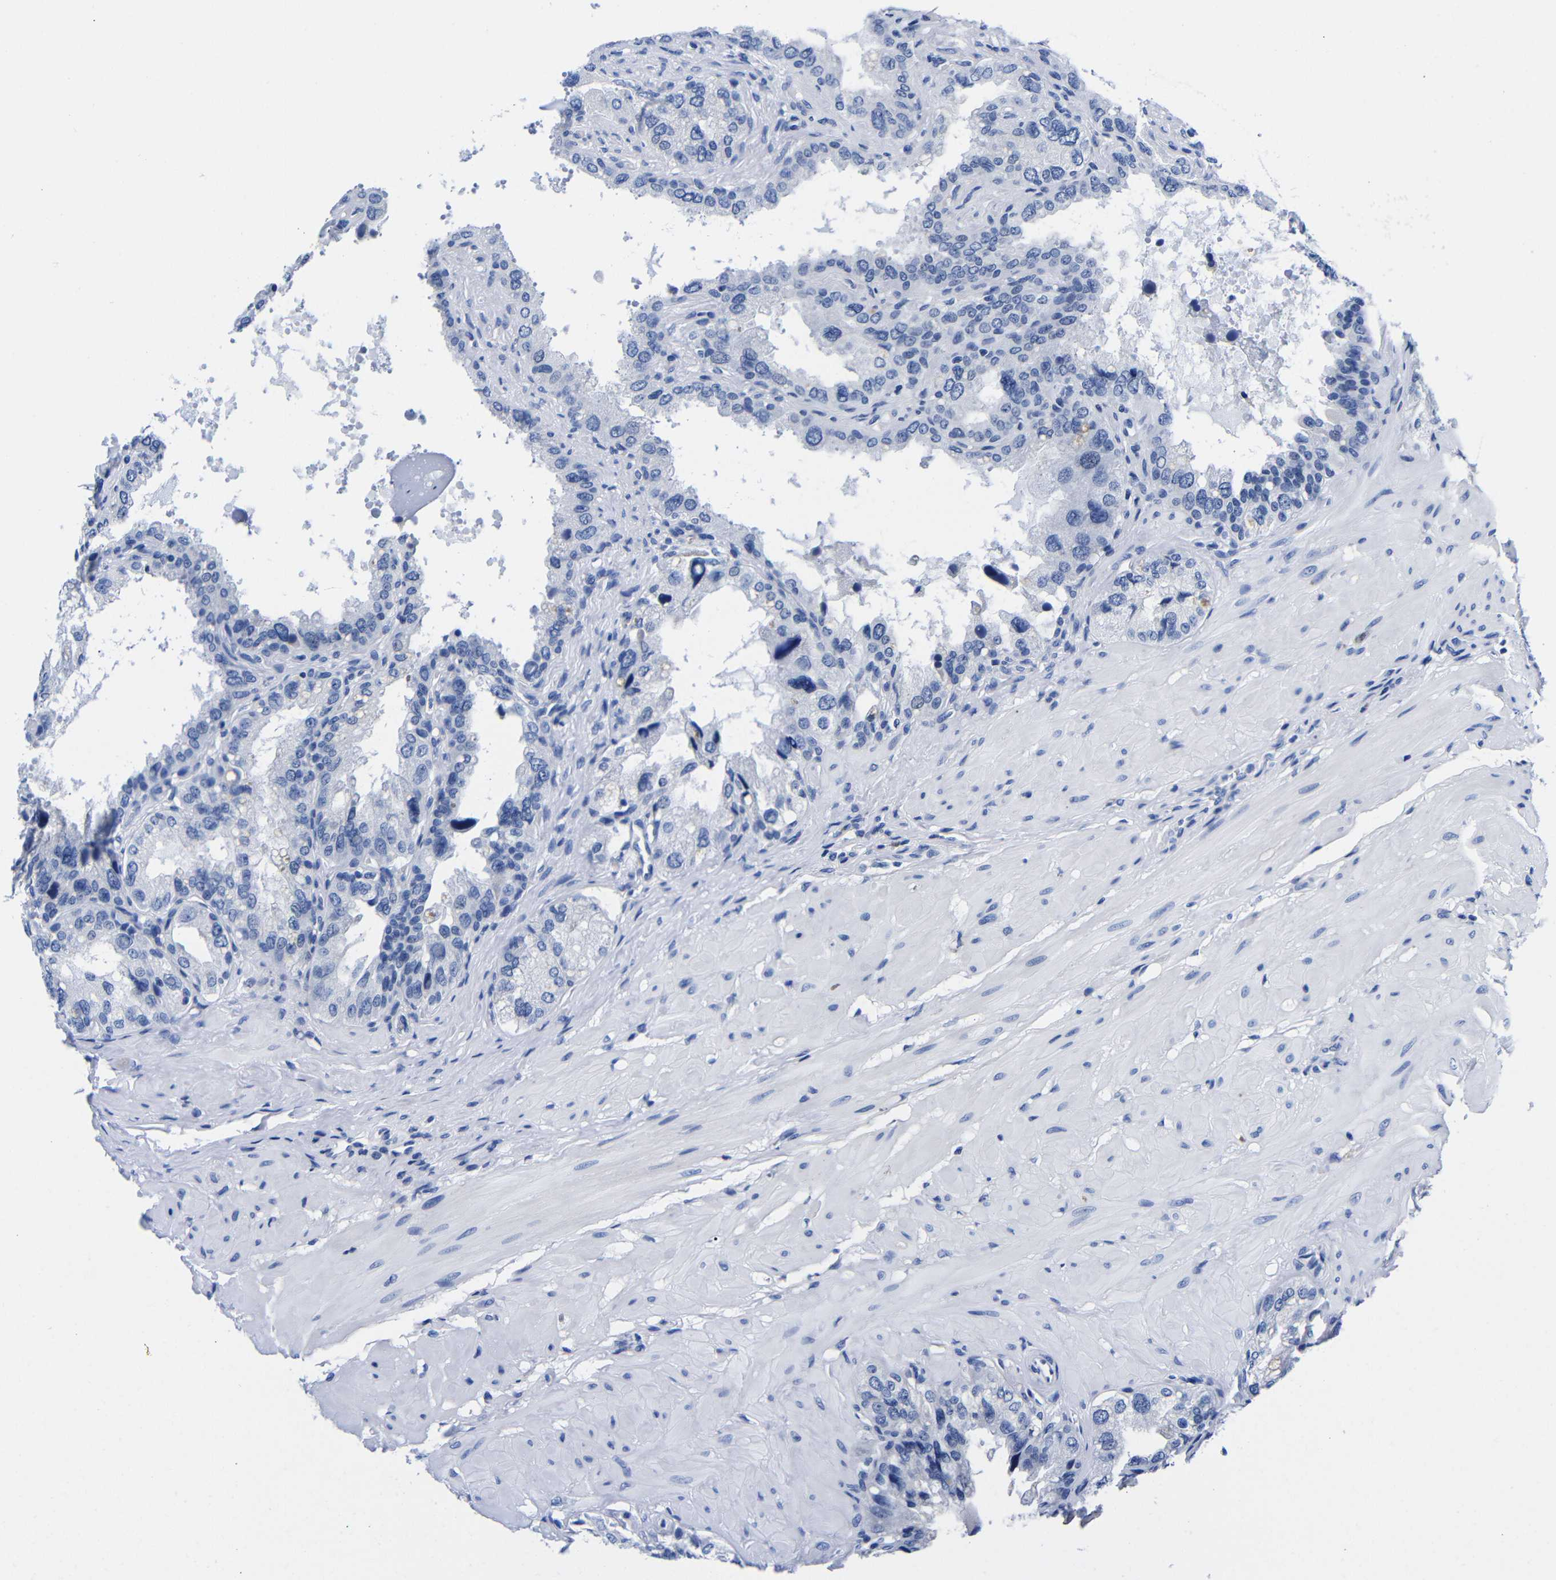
{"staining": {"intensity": "negative", "quantity": "none", "location": "none"}, "tissue": "seminal vesicle", "cell_type": "Glandular cells", "image_type": "normal", "snomed": [{"axis": "morphology", "description": "Normal tissue, NOS"}, {"axis": "topography", "description": "Seminal veicle"}], "caption": "Glandular cells show no significant staining in normal seminal vesicle. The staining is performed using DAB (3,3'-diaminobenzidine) brown chromogen with nuclei counter-stained in using hematoxylin.", "gene": "CLEC4G", "patient": {"sex": "male", "age": 68}}